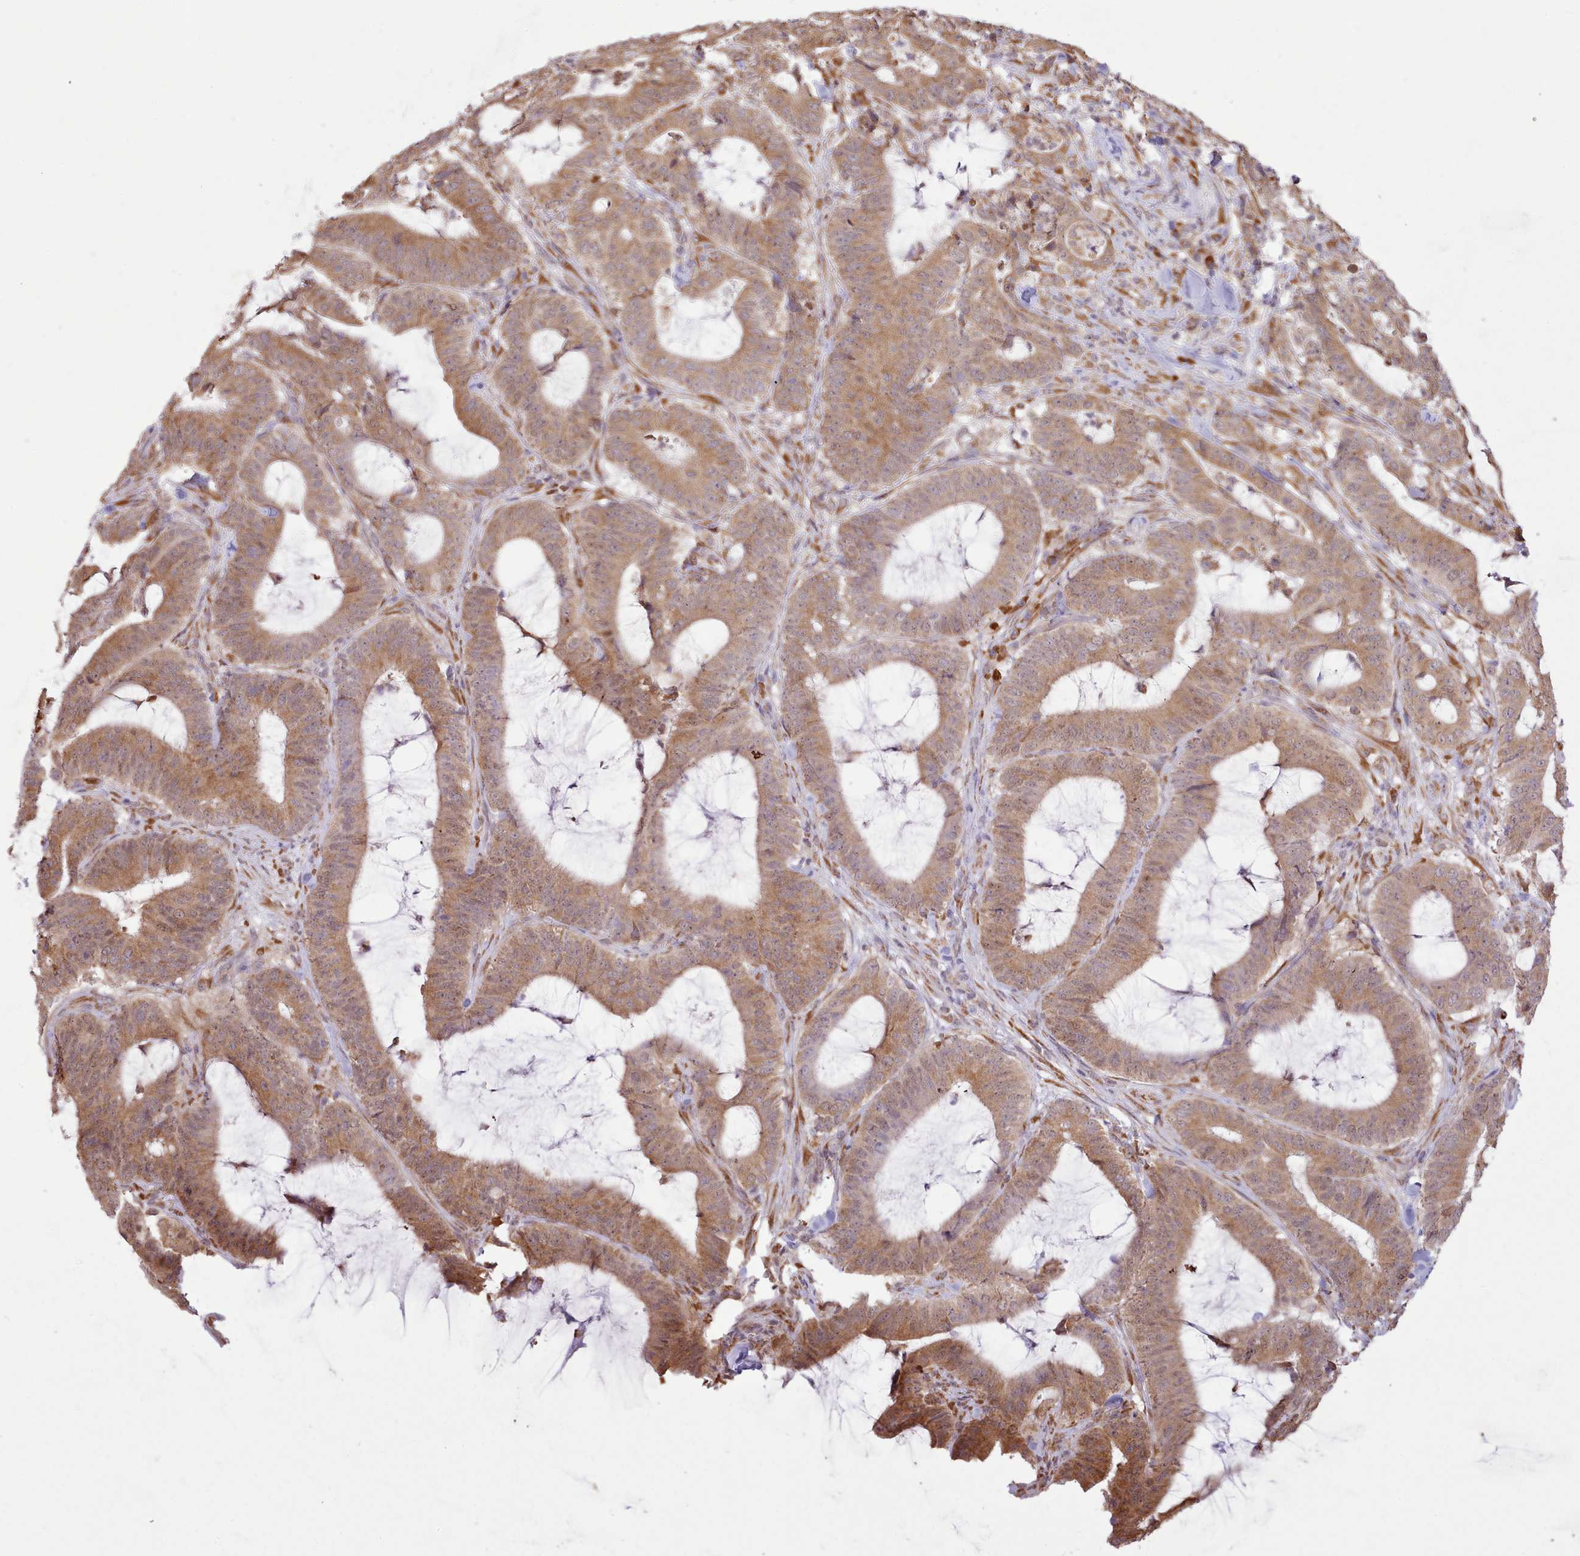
{"staining": {"intensity": "moderate", "quantity": ">75%", "location": "cytoplasmic/membranous"}, "tissue": "colorectal cancer", "cell_type": "Tumor cells", "image_type": "cancer", "snomed": [{"axis": "morphology", "description": "Adenocarcinoma, NOS"}, {"axis": "topography", "description": "Colon"}], "caption": "The photomicrograph demonstrates a brown stain indicating the presence of a protein in the cytoplasmic/membranous of tumor cells in colorectal cancer. (brown staining indicates protein expression, while blue staining denotes nuclei).", "gene": "SEC61B", "patient": {"sex": "female", "age": 43}}